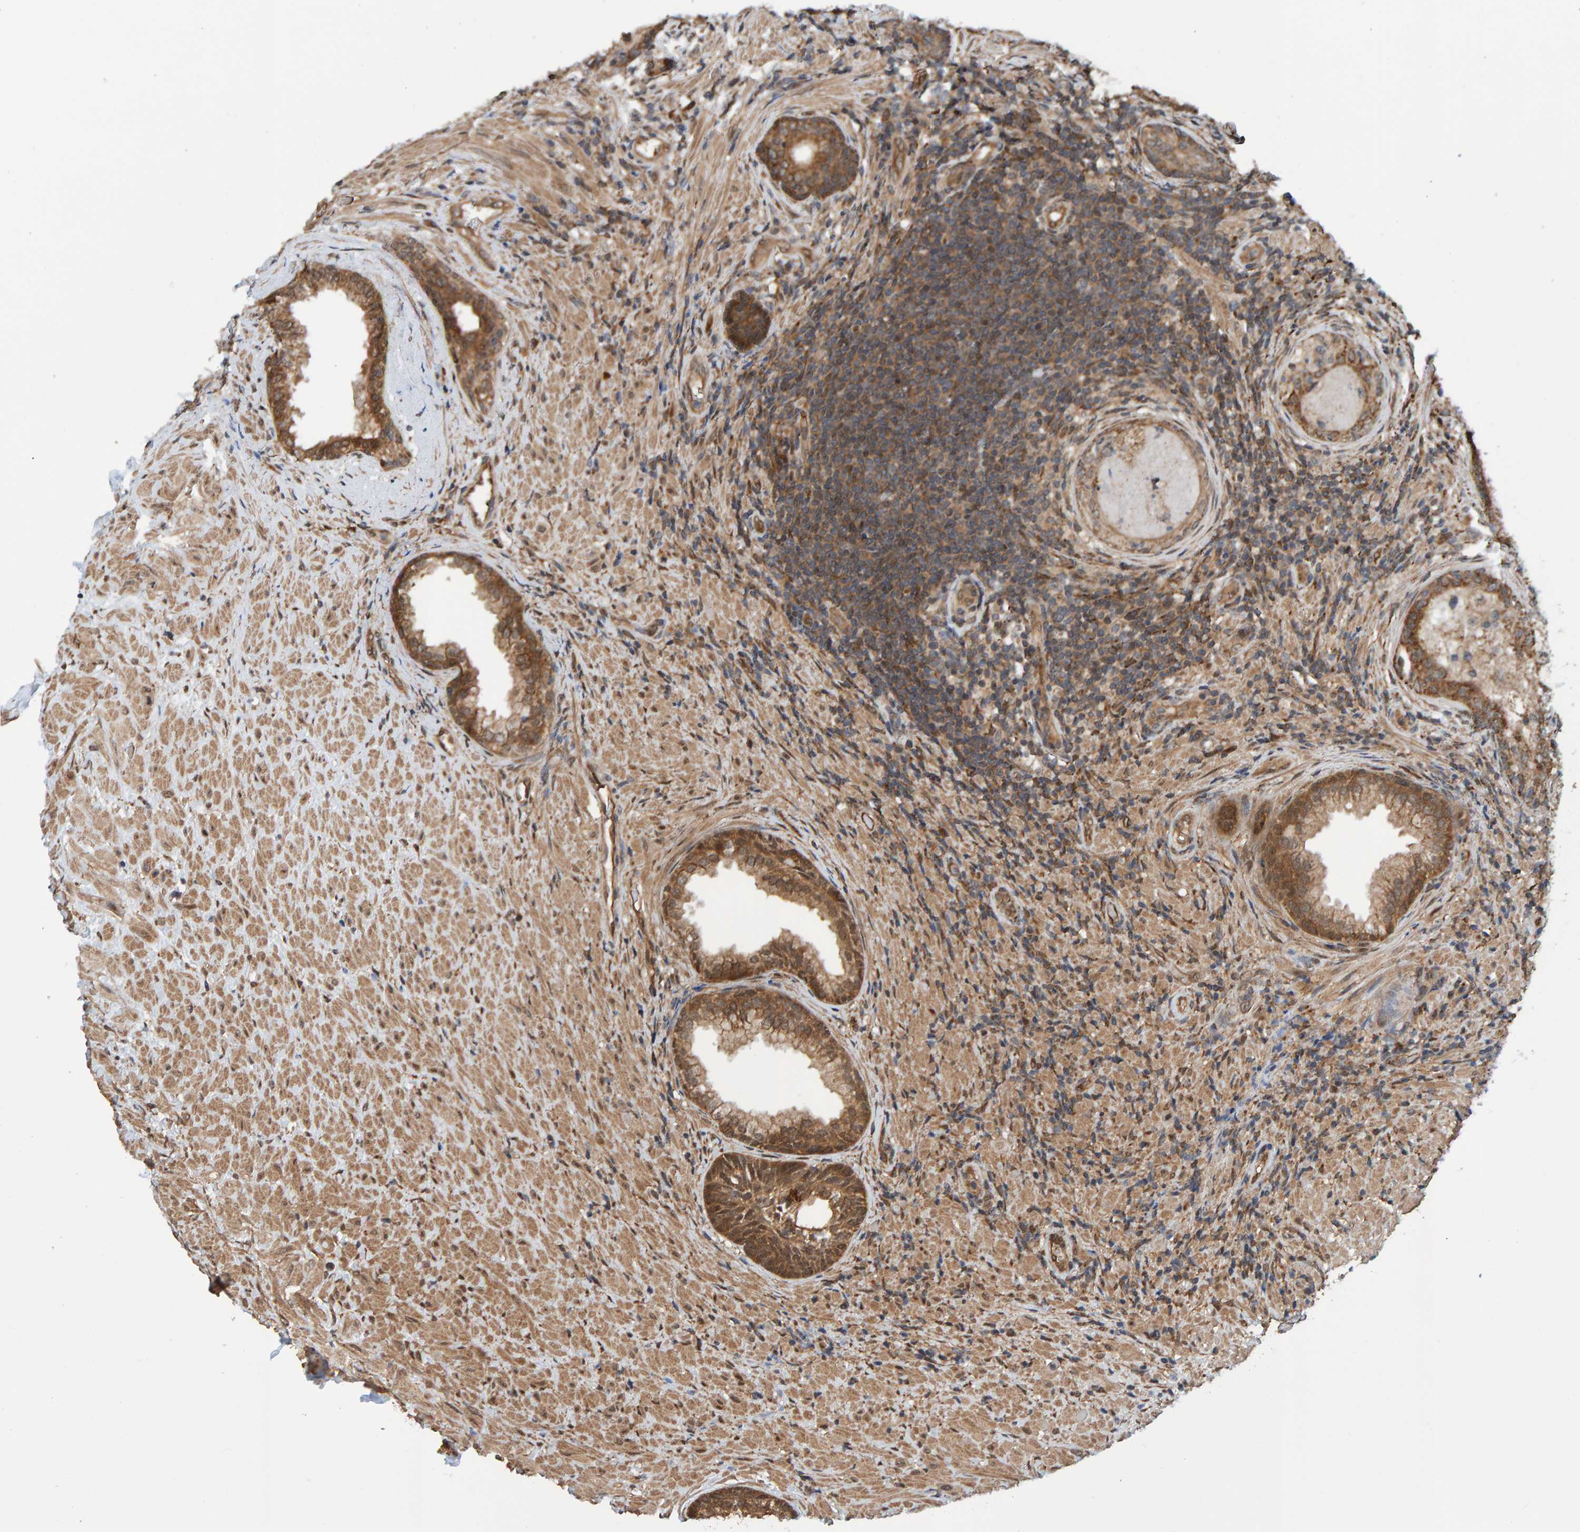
{"staining": {"intensity": "strong", "quantity": ">75%", "location": "cytoplasmic/membranous"}, "tissue": "prostate", "cell_type": "Glandular cells", "image_type": "normal", "snomed": [{"axis": "morphology", "description": "Normal tissue, NOS"}, {"axis": "topography", "description": "Prostate"}], "caption": "Immunohistochemistry (DAB (3,3'-diaminobenzidine)) staining of benign prostate shows strong cytoplasmic/membranous protein positivity in about >75% of glandular cells.", "gene": "SCRN2", "patient": {"sex": "male", "age": 76}}